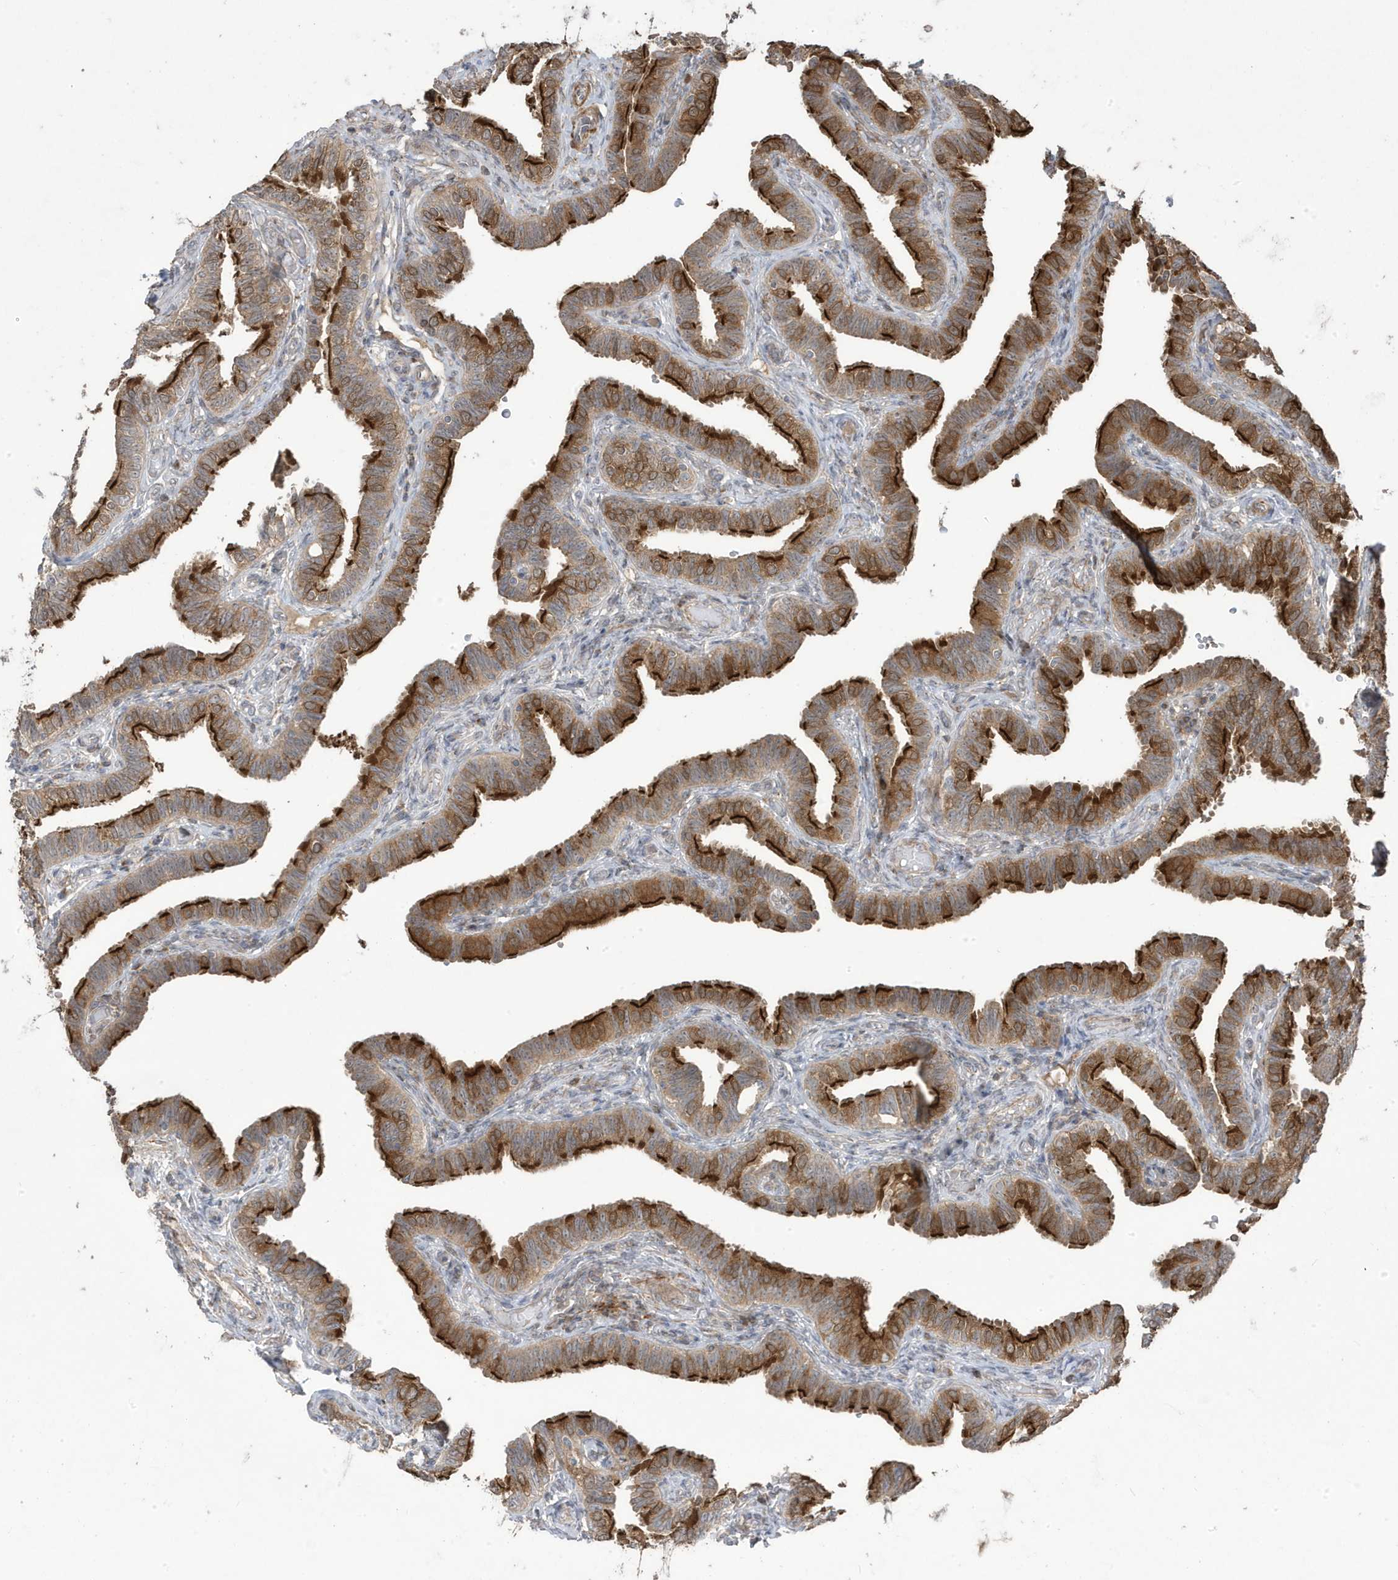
{"staining": {"intensity": "strong", "quantity": "25%-75%", "location": "cytoplasmic/membranous"}, "tissue": "fallopian tube", "cell_type": "Glandular cells", "image_type": "normal", "snomed": [{"axis": "morphology", "description": "Normal tissue, NOS"}, {"axis": "topography", "description": "Fallopian tube"}], "caption": "Protein expression analysis of benign fallopian tube reveals strong cytoplasmic/membranous staining in approximately 25%-75% of glandular cells. The protein is shown in brown color, while the nuclei are stained blue.", "gene": "CETN3", "patient": {"sex": "female", "age": 39}}